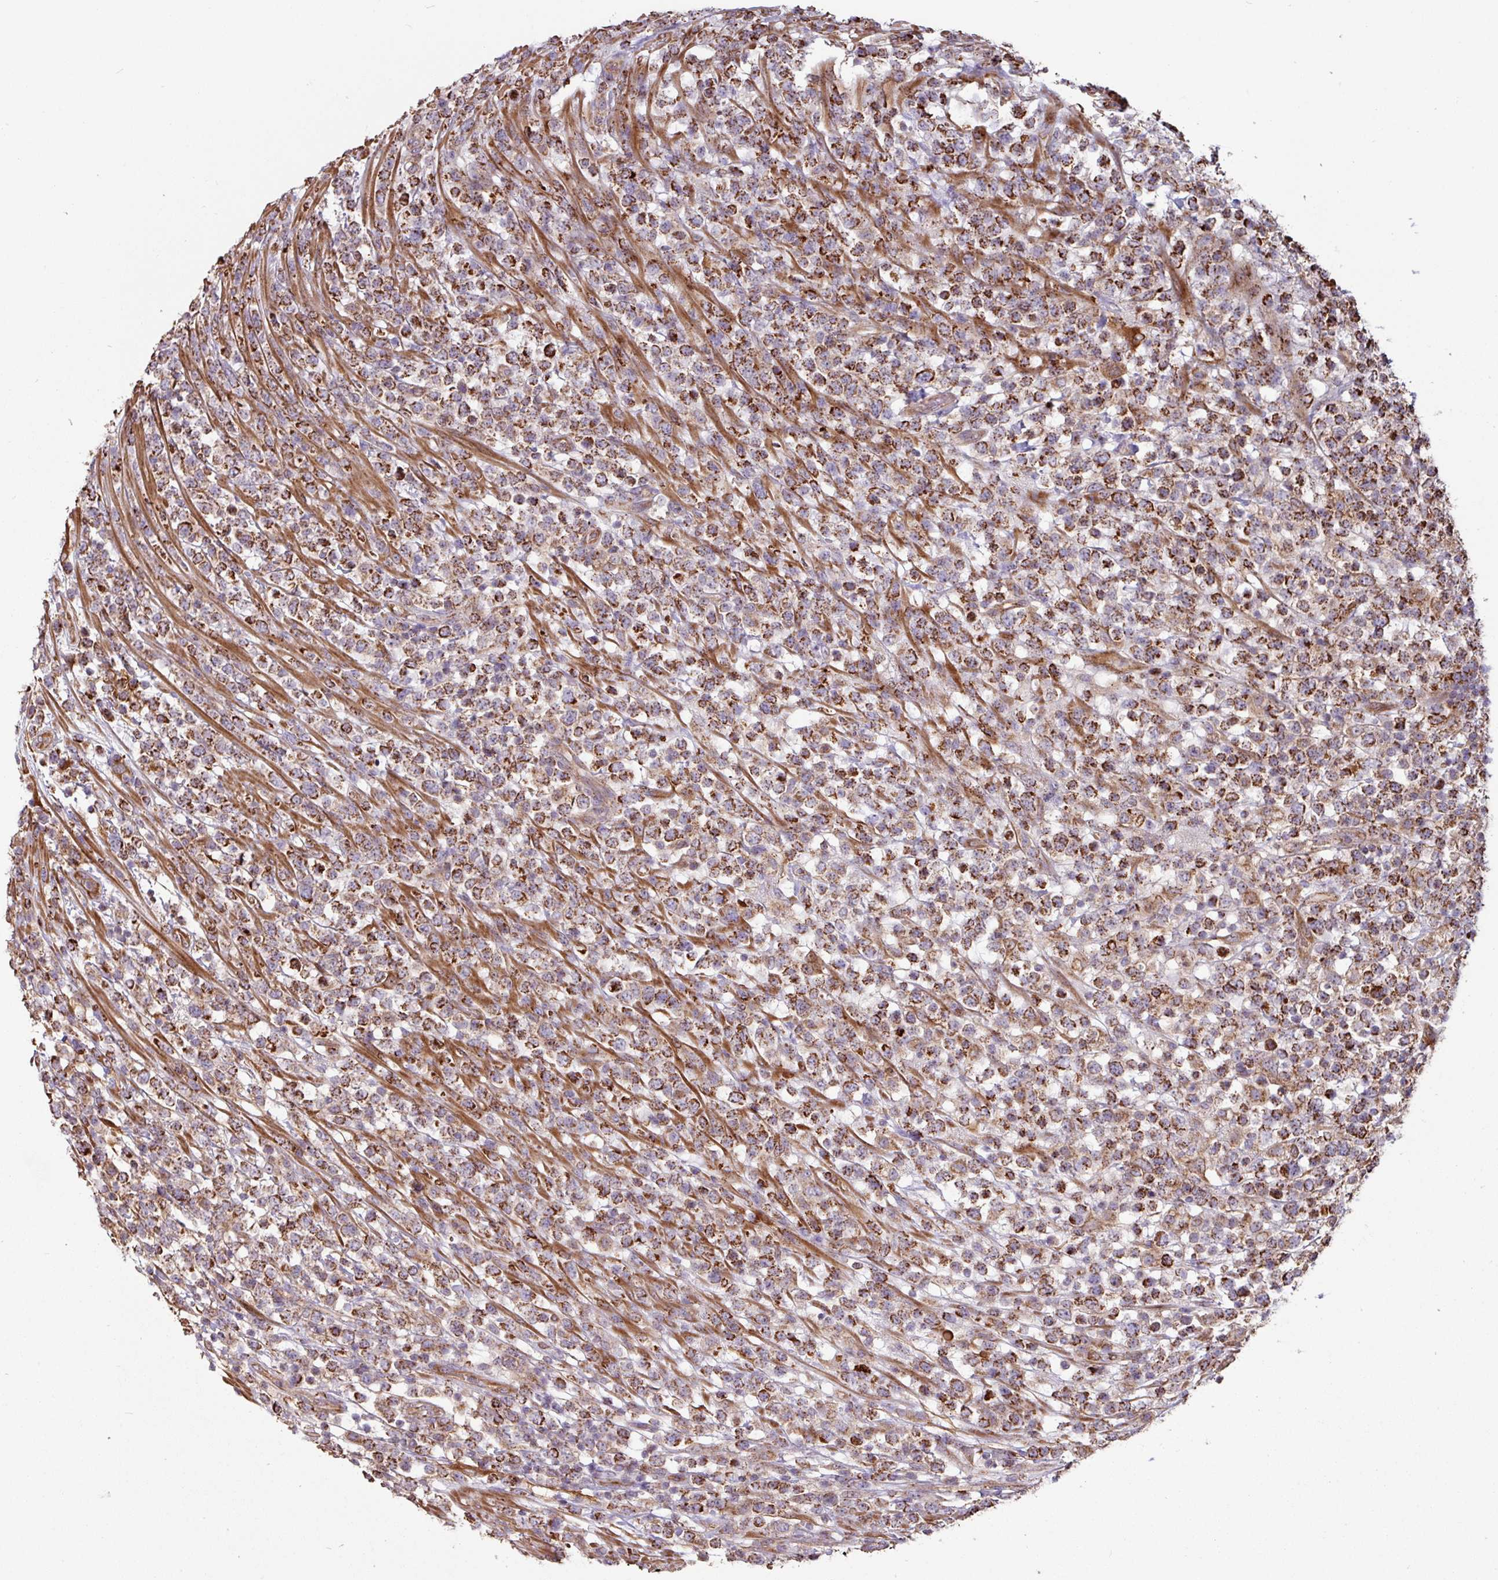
{"staining": {"intensity": "strong", "quantity": "25%-75%", "location": "cytoplasmic/membranous"}, "tissue": "lymphoma", "cell_type": "Tumor cells", "image_type": "cancer", "snomed": [{"axis": "morphology", "description": "Malignant lymphoma, non-Hodgkin's type, High grade"}, {"axis": "topography", "description": "Colon"}], "caption": "A brown stain highlights strong cytoplasmic/membranous positivity of a protein in high-grade malignant lymphoma, non-Hodgkin's type tumor cells. Nuclei are stained in blue.", "gene": "OR2D3", "patient": {"sex": "female", "age": 53}}